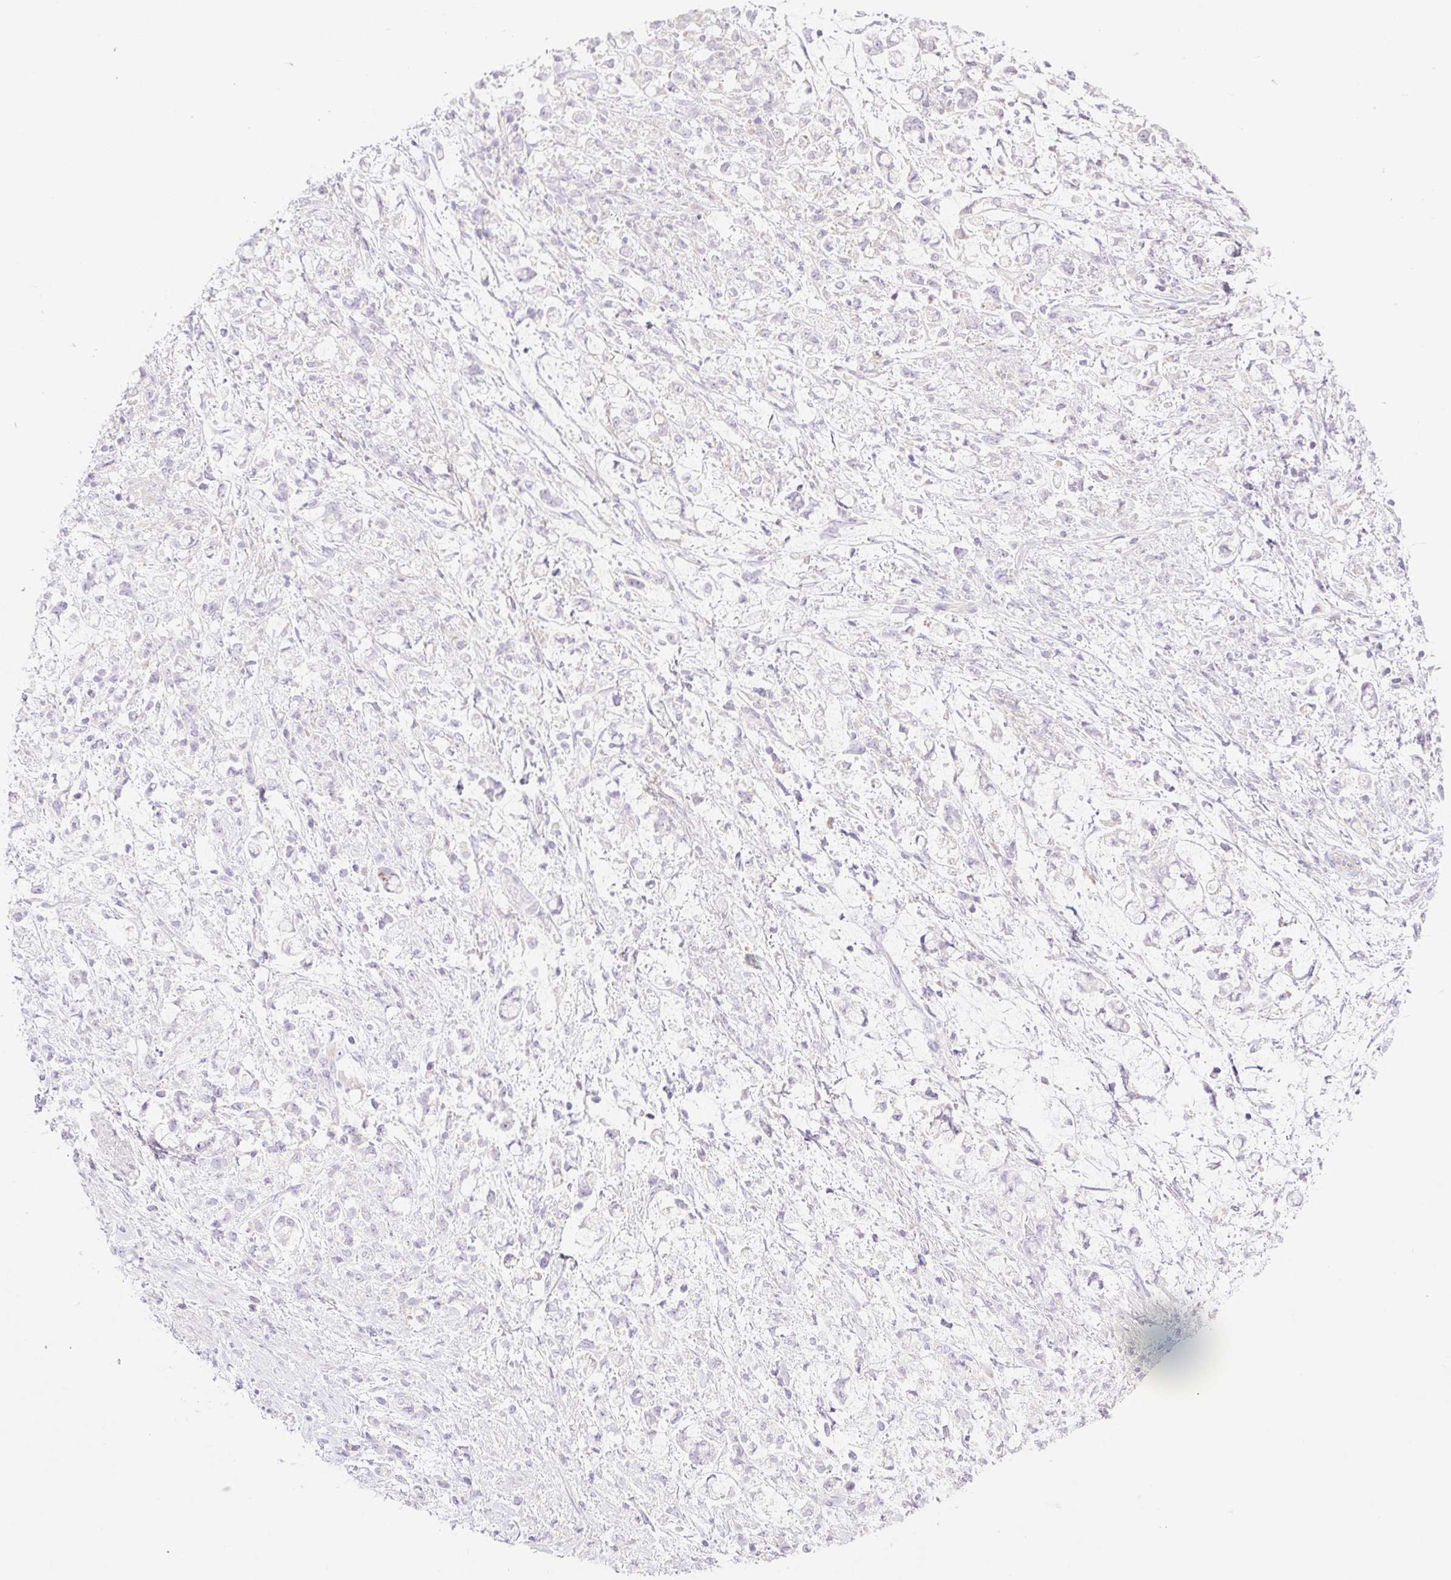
{"staining": {"intensity": "negative", "quantity": "none", "location": "none"}, "tissue": "stomach cancer", "cell_type": "Tumor cells", "image_type": "cancer", "snomed": [{"axis": "morphology", "description": "Adenocarcinoma, NOS"}, {"axis": "topography", "description": "Stomach"}], "caption": "The immunohistochemistry (IHC) micrograph has no significant staining in tumor cells of adenocarcinoma (stomach) tissue.", "gene": "VPS25", "patient": {"sex": "female", "age": 60}}